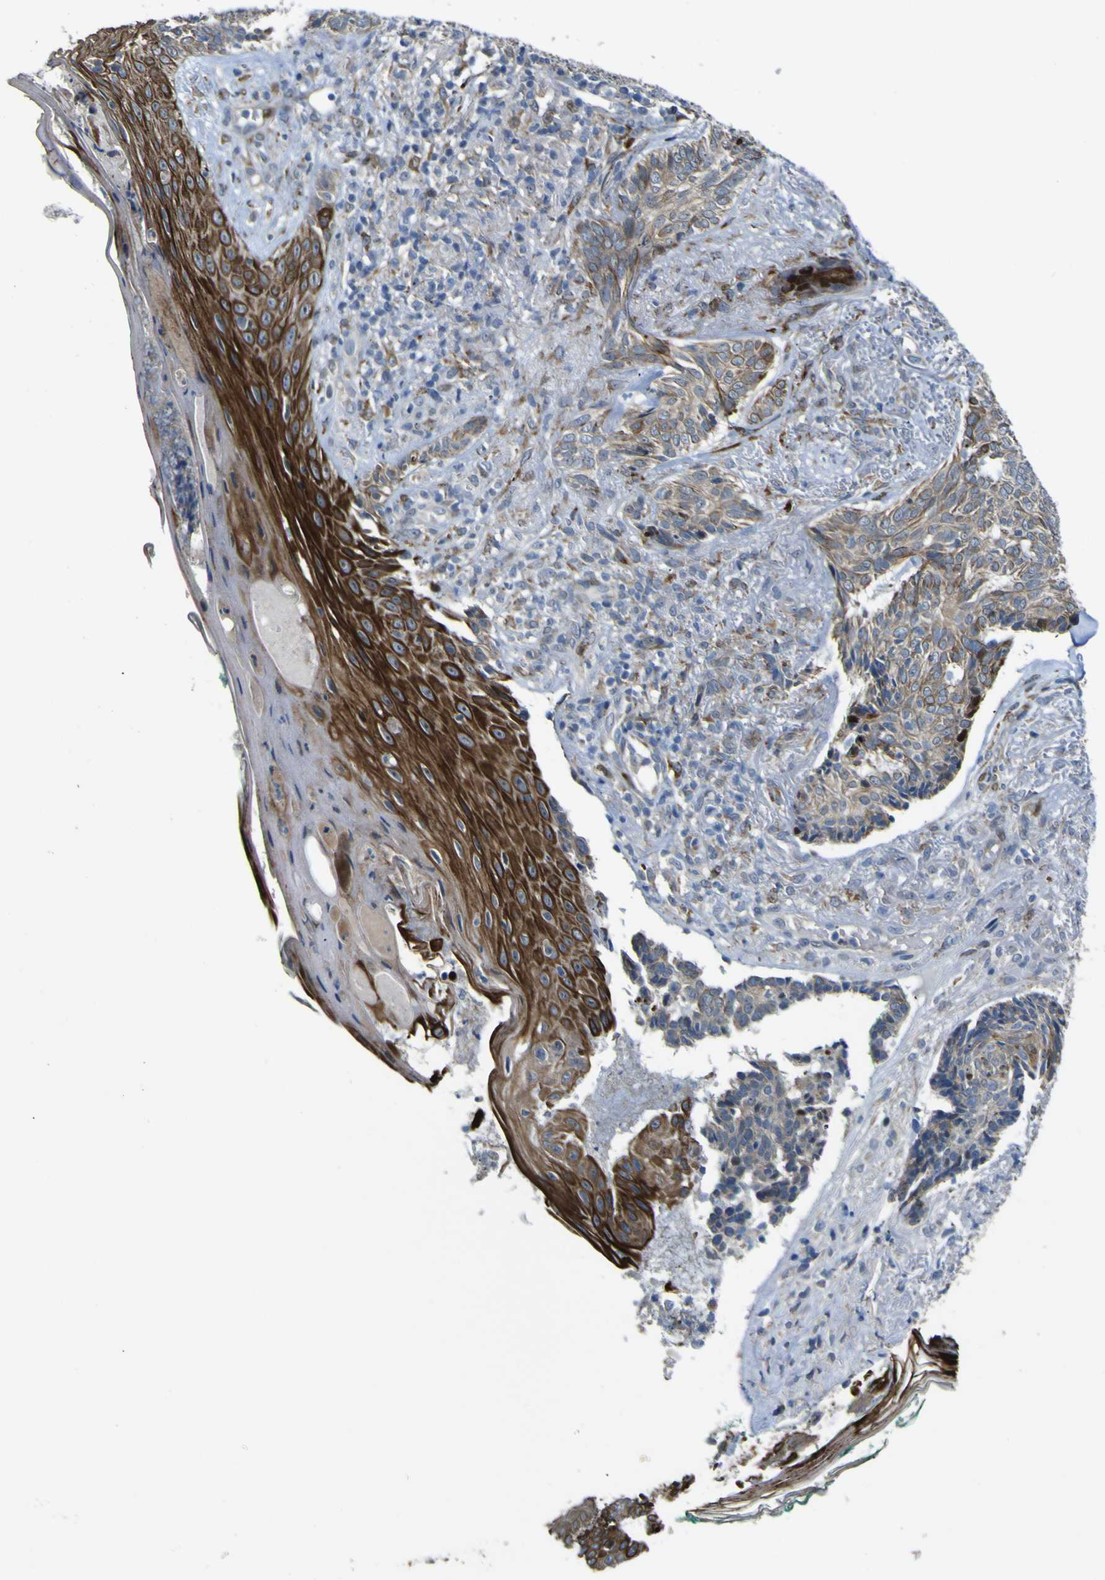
{"staining": {"intensity": "weak", "quantity": ">75%", "location": "cytoplasmic/membranous"}, "tissue": "skin cancer", "cell_type": "Tumor cells", "image_type": "cancer", "snomed": [{"axis": "morphology", "description": "Basal cell carcinoma"}, {"axis": "topography", "description": "Skin"}], "caption": "Skin cancer (basal cell carcinoma) stained for a protein exhibits weak cytoplasmic/membranous positivity in tumor cells. Using DAB (brown) and hematoxylin (blue) stains, captured at high magnification using brightfield microscopy.", "gene": "LBHD1", "patient": {"sex": "male", "age": 43}}